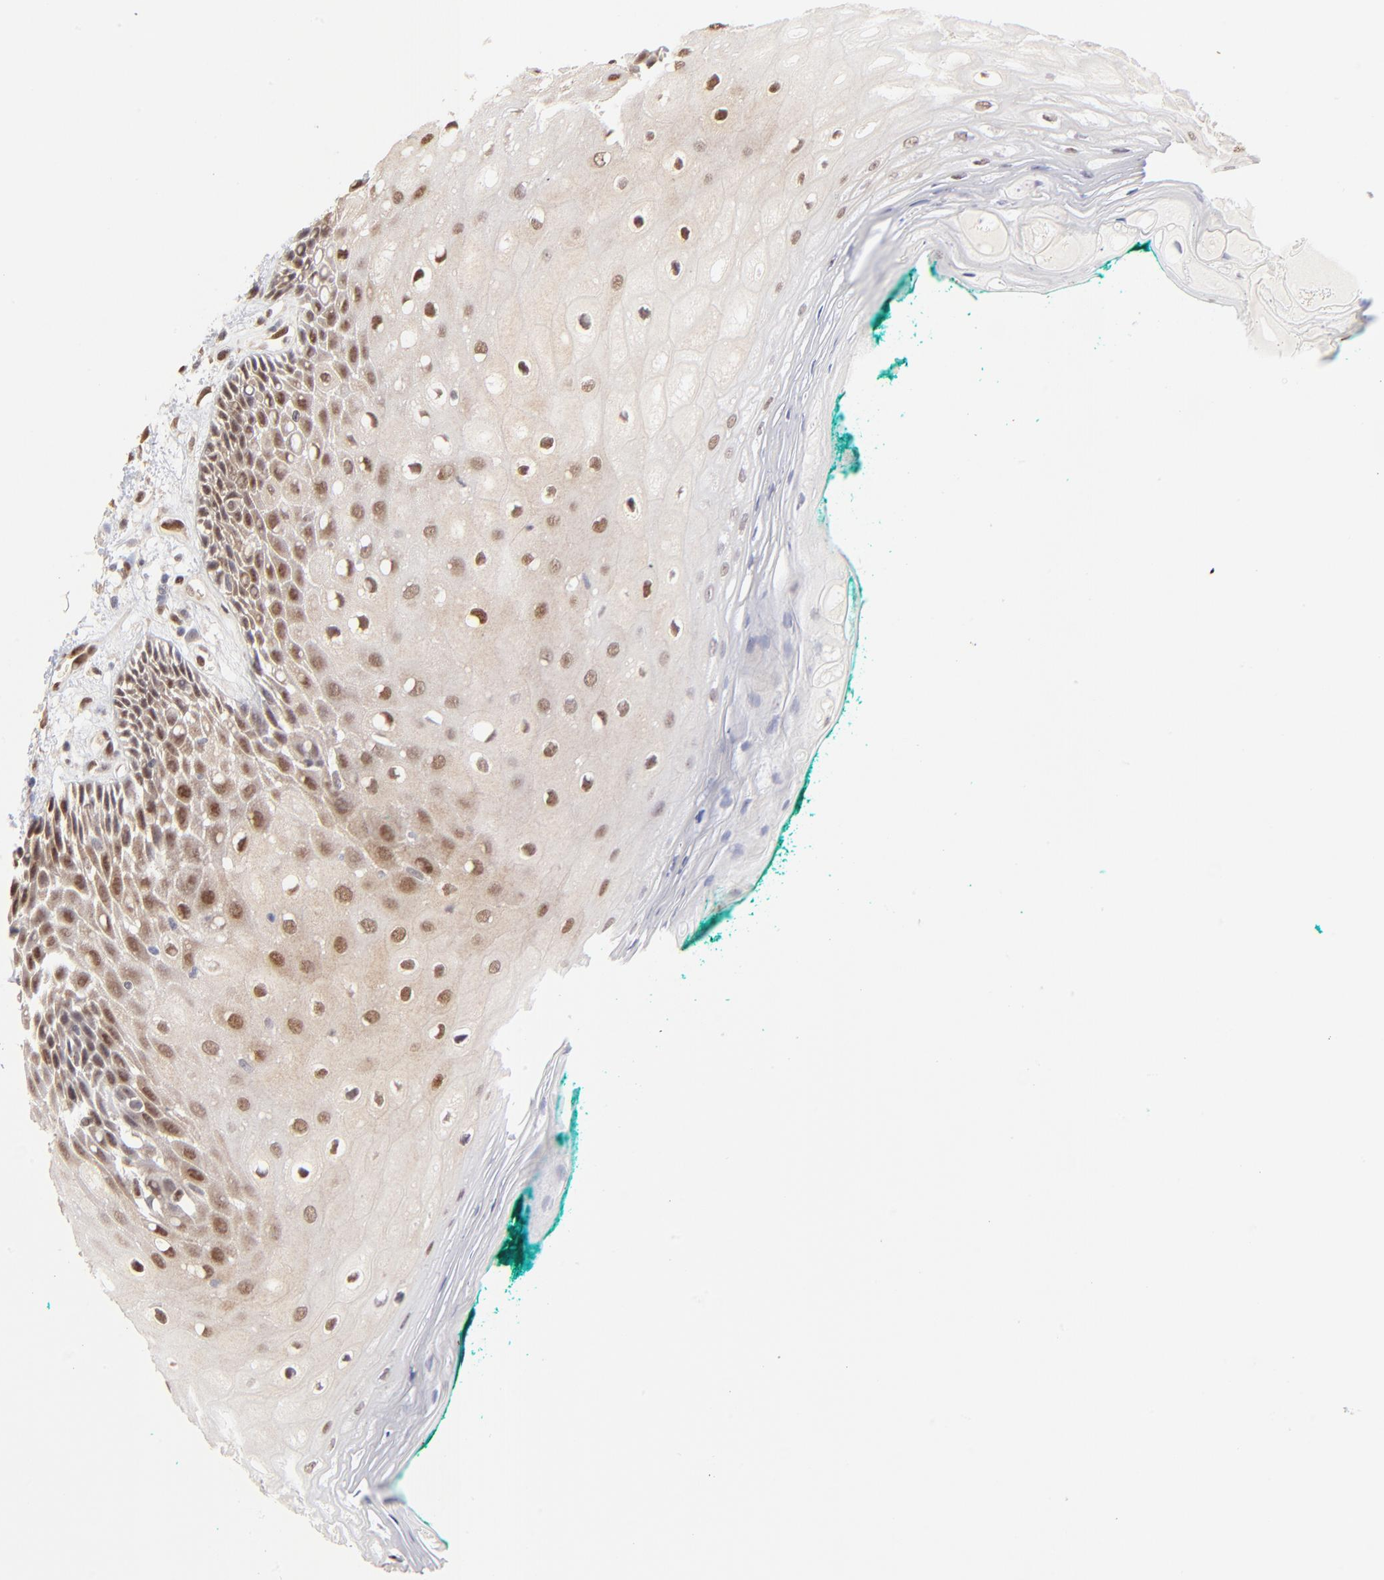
{"staining": {"intensity": "moderate", "quantity": "25%-75%", "location": "nuclear"}, "tissue": "oral mucosa", "cell_type": "Squamous epithelial cells", "image_type": "normal", "snomed": [{"axis": "morphology", "description": "Normal tissue, NOS"}, {"axis": "morphology", "description": "Squamous cell carcinoma, NOS"}, {"axis": "topography", "description": "Skeletal muscle"}, {"axis": "topography", "description": "Oral tissue"}, {"axis": "topography", "description": "Head-Neck"}], "caption": "Brown immunohistochemical staining in normal human oral mucosa demonstrates moderate nuclear expression in about 25%-75% of squamous epithelial cells.", "gene": "STAT3", "patient": {"sex": "female", "age": 84}}